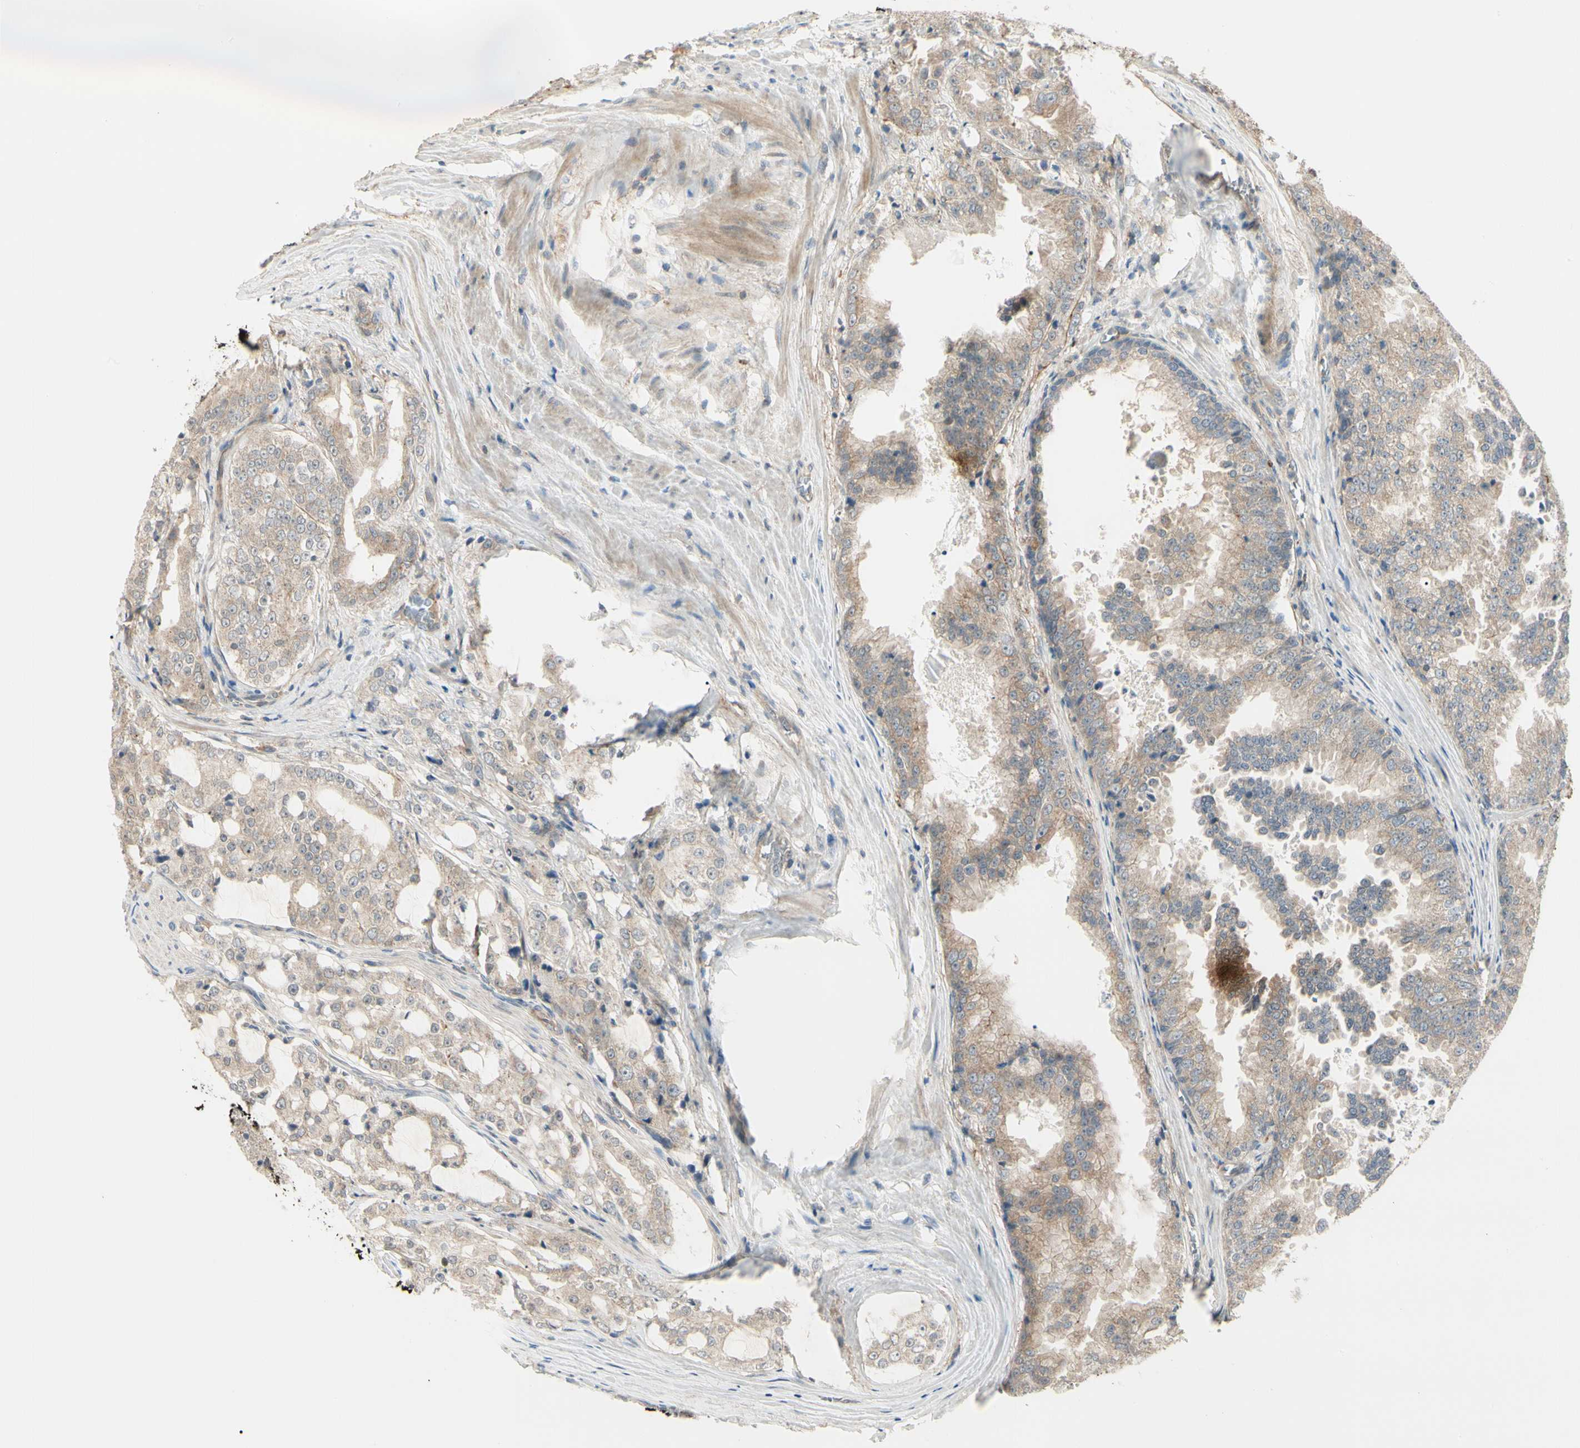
{"staining": {"intensity": "moderate", "quantity": ">75%", "location": "cytoplasmic/membranous"}, "tissue": "prostate cancer", "cell_type": "Tumor cells", "image_type": "cancer", "snomed": [{"axis": "morphology", "description": "Adenocarcinoma, High grade"}, {"axis": "topography", "description": "Prostate"}], "caption": "Tumor cells show moderate cytoplasmic/membranous staining in about >75% of cells in prostate high-grade adenocarcinoma.", "gene": "F2R", "patient": {"sex": "male", "age": 73}}